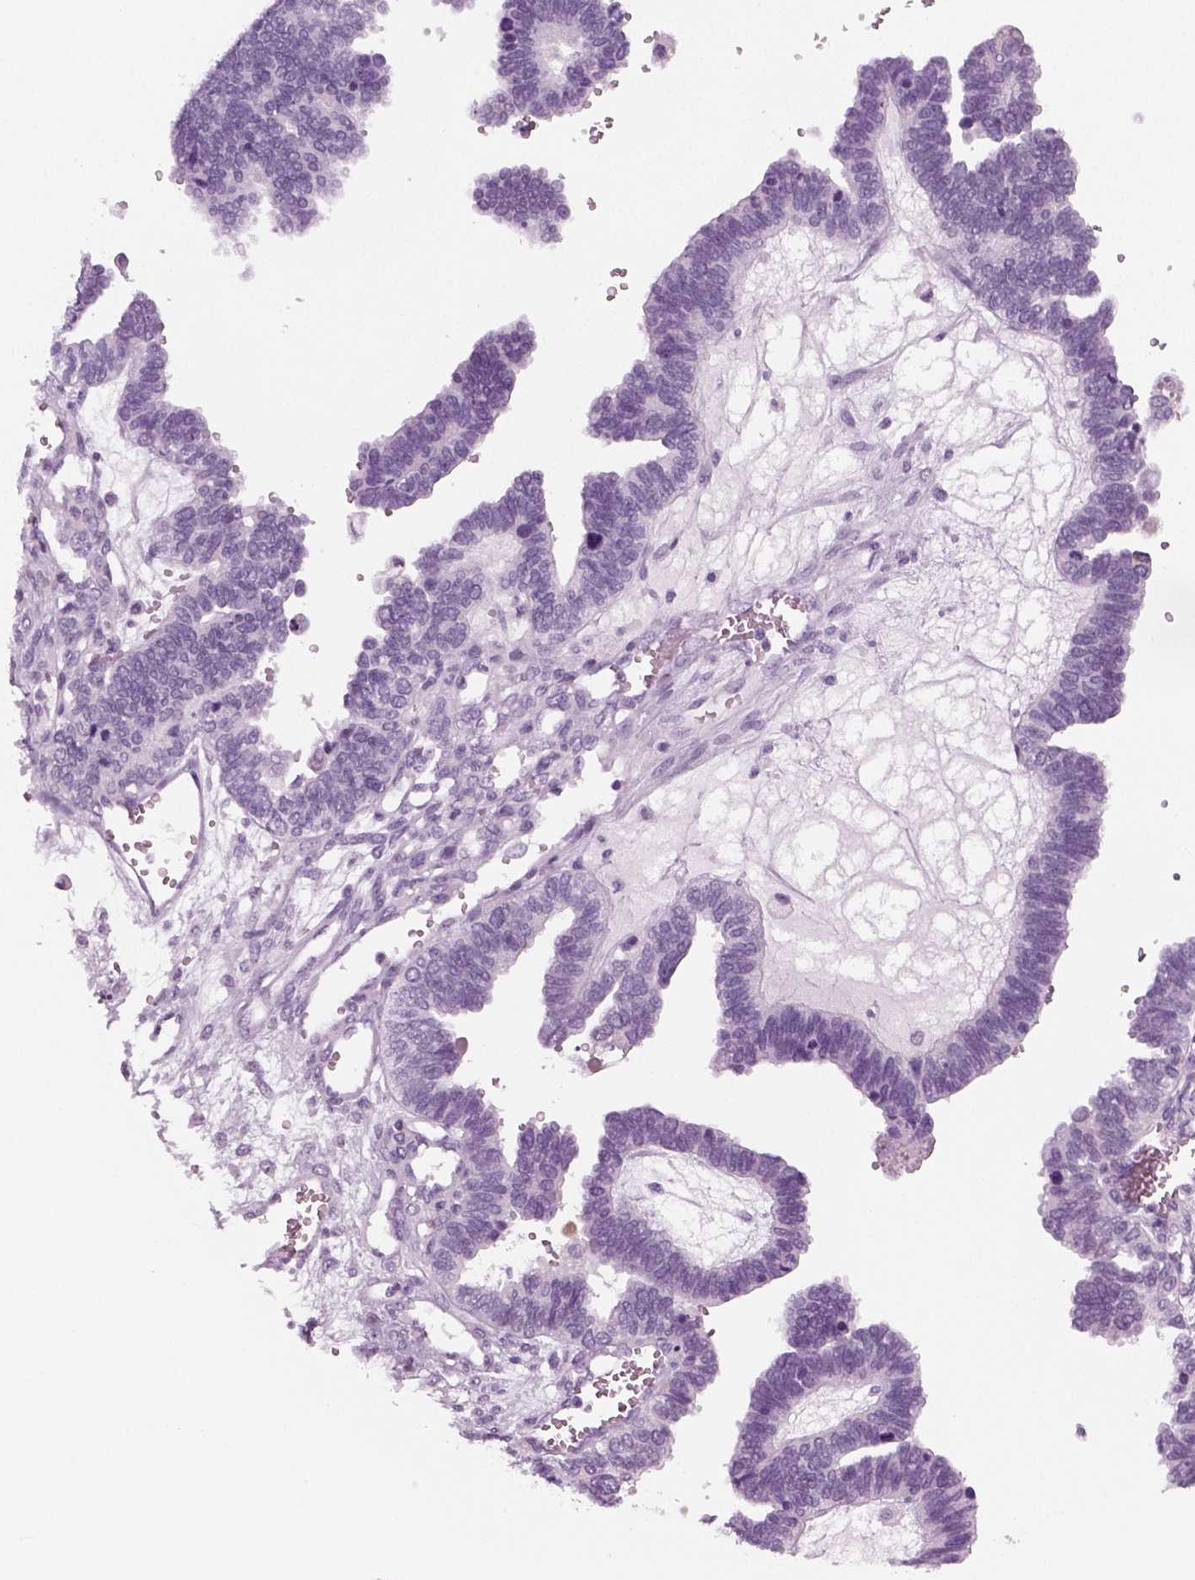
{"staining": {"intensity": "negative", "quantity": "none", "location": "none"}, "tissue": "ovarian cancer", "cell_type": "Tumor cells", "image_type": "cancer", "snomed": [{"axis": "morphology", "description": "Cystadenocarcinoma, serous, NOS"}, {"axis": "topography", "description": "Ovary"}], "caption": "A histopathology image of ovarian cancer stained for a protein shows no brown staining in tumor cells.", "gene": "KRT75", "patient": {"sex": "female", "age": 51}}